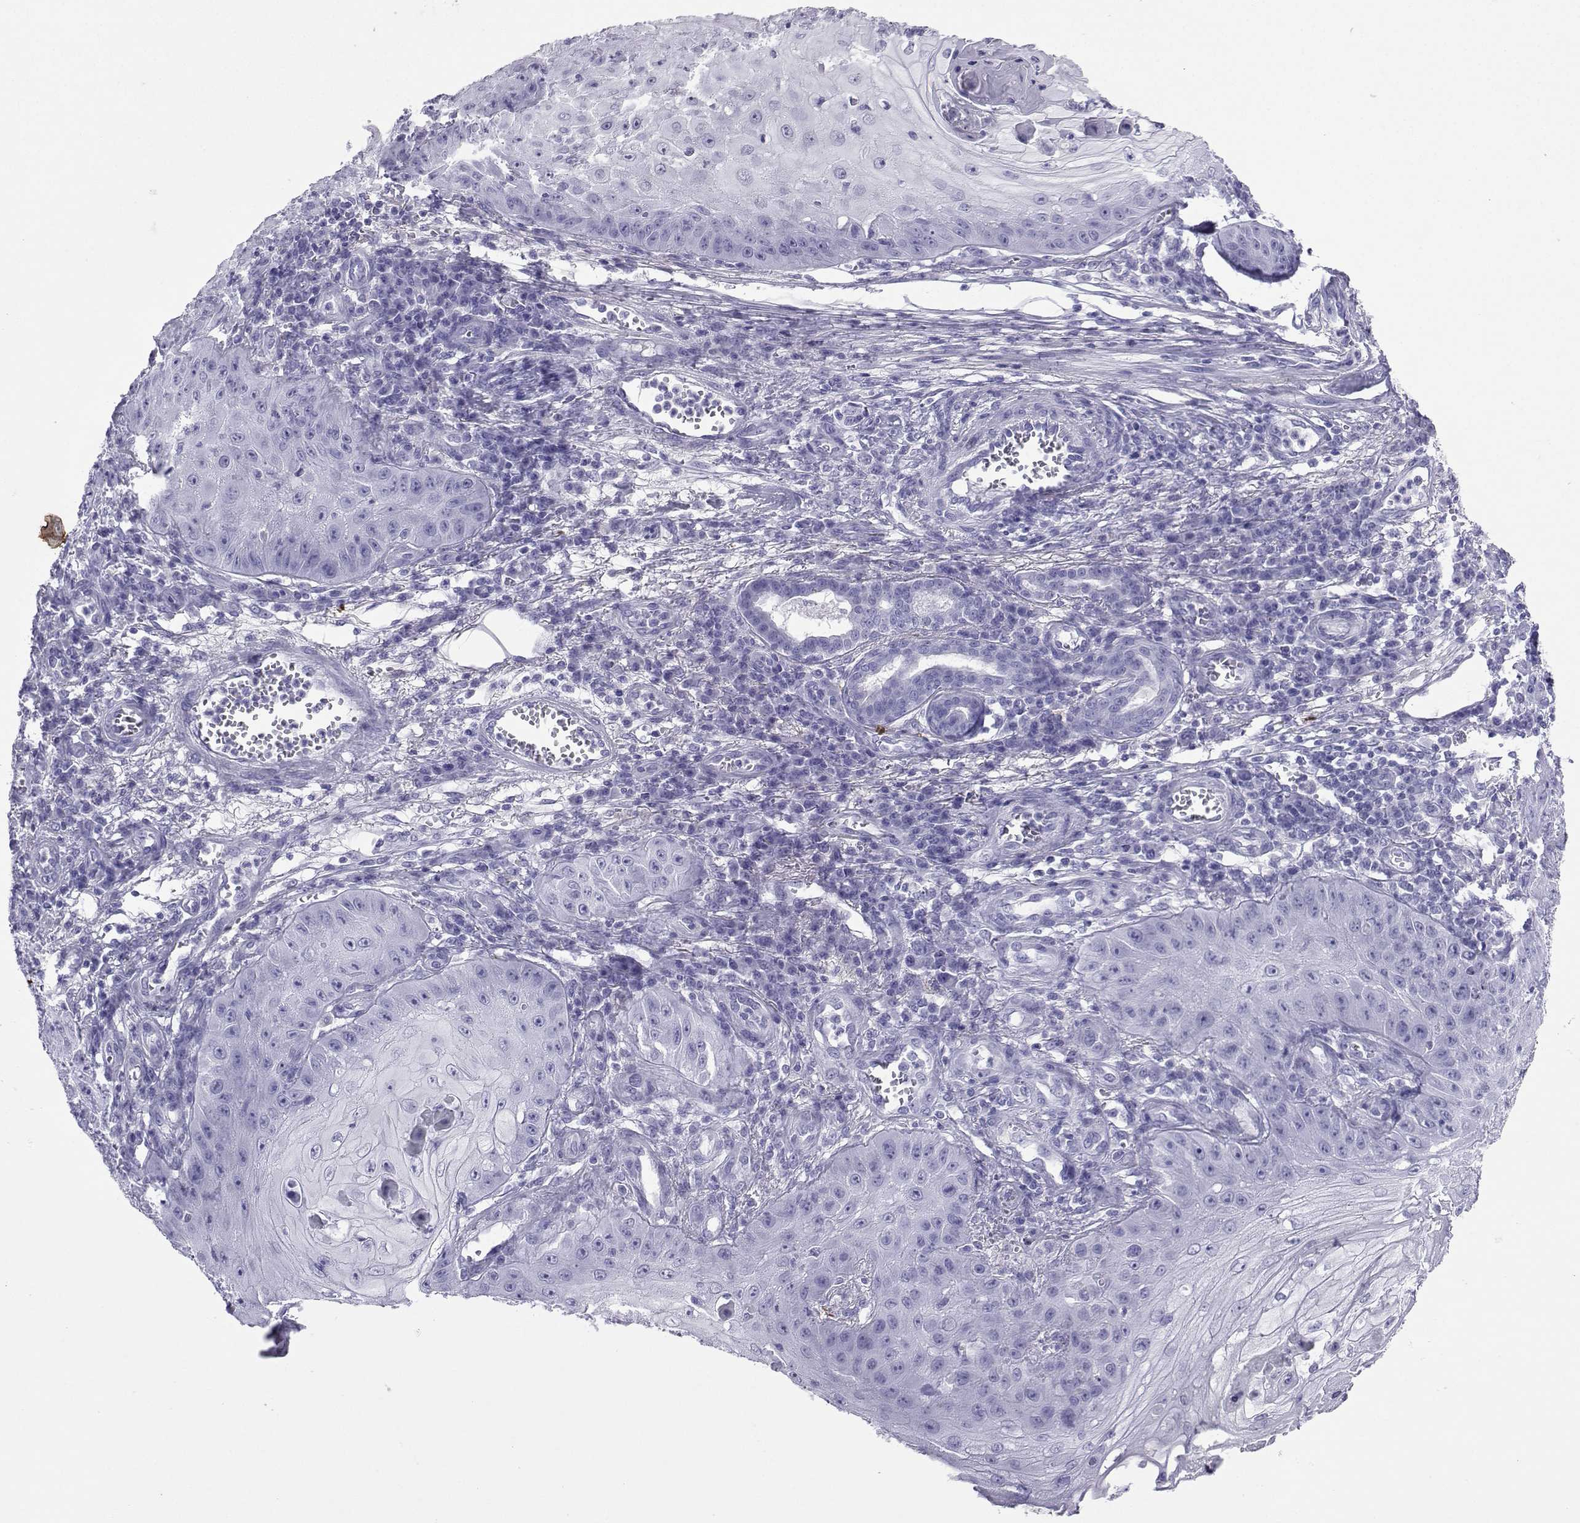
{"staining": {"intensity": "negative", "quantity": "none", "location": "none"}, "tissue": "skin cancer", "cell_type": "Tumor cells", "image_type": "cancer", "snomed": [{"axis": "morphology", "description": "Squamous cell carcinoma, NOS"}, {"axis": "topography", "description": "Skin"}], "caption": "This is a micrograph of IHC staining of skin cancer, which shows no positivity in tumor cells.", "gene": "LORICRIN", "patient": {"sex": "male", "age": 70}}